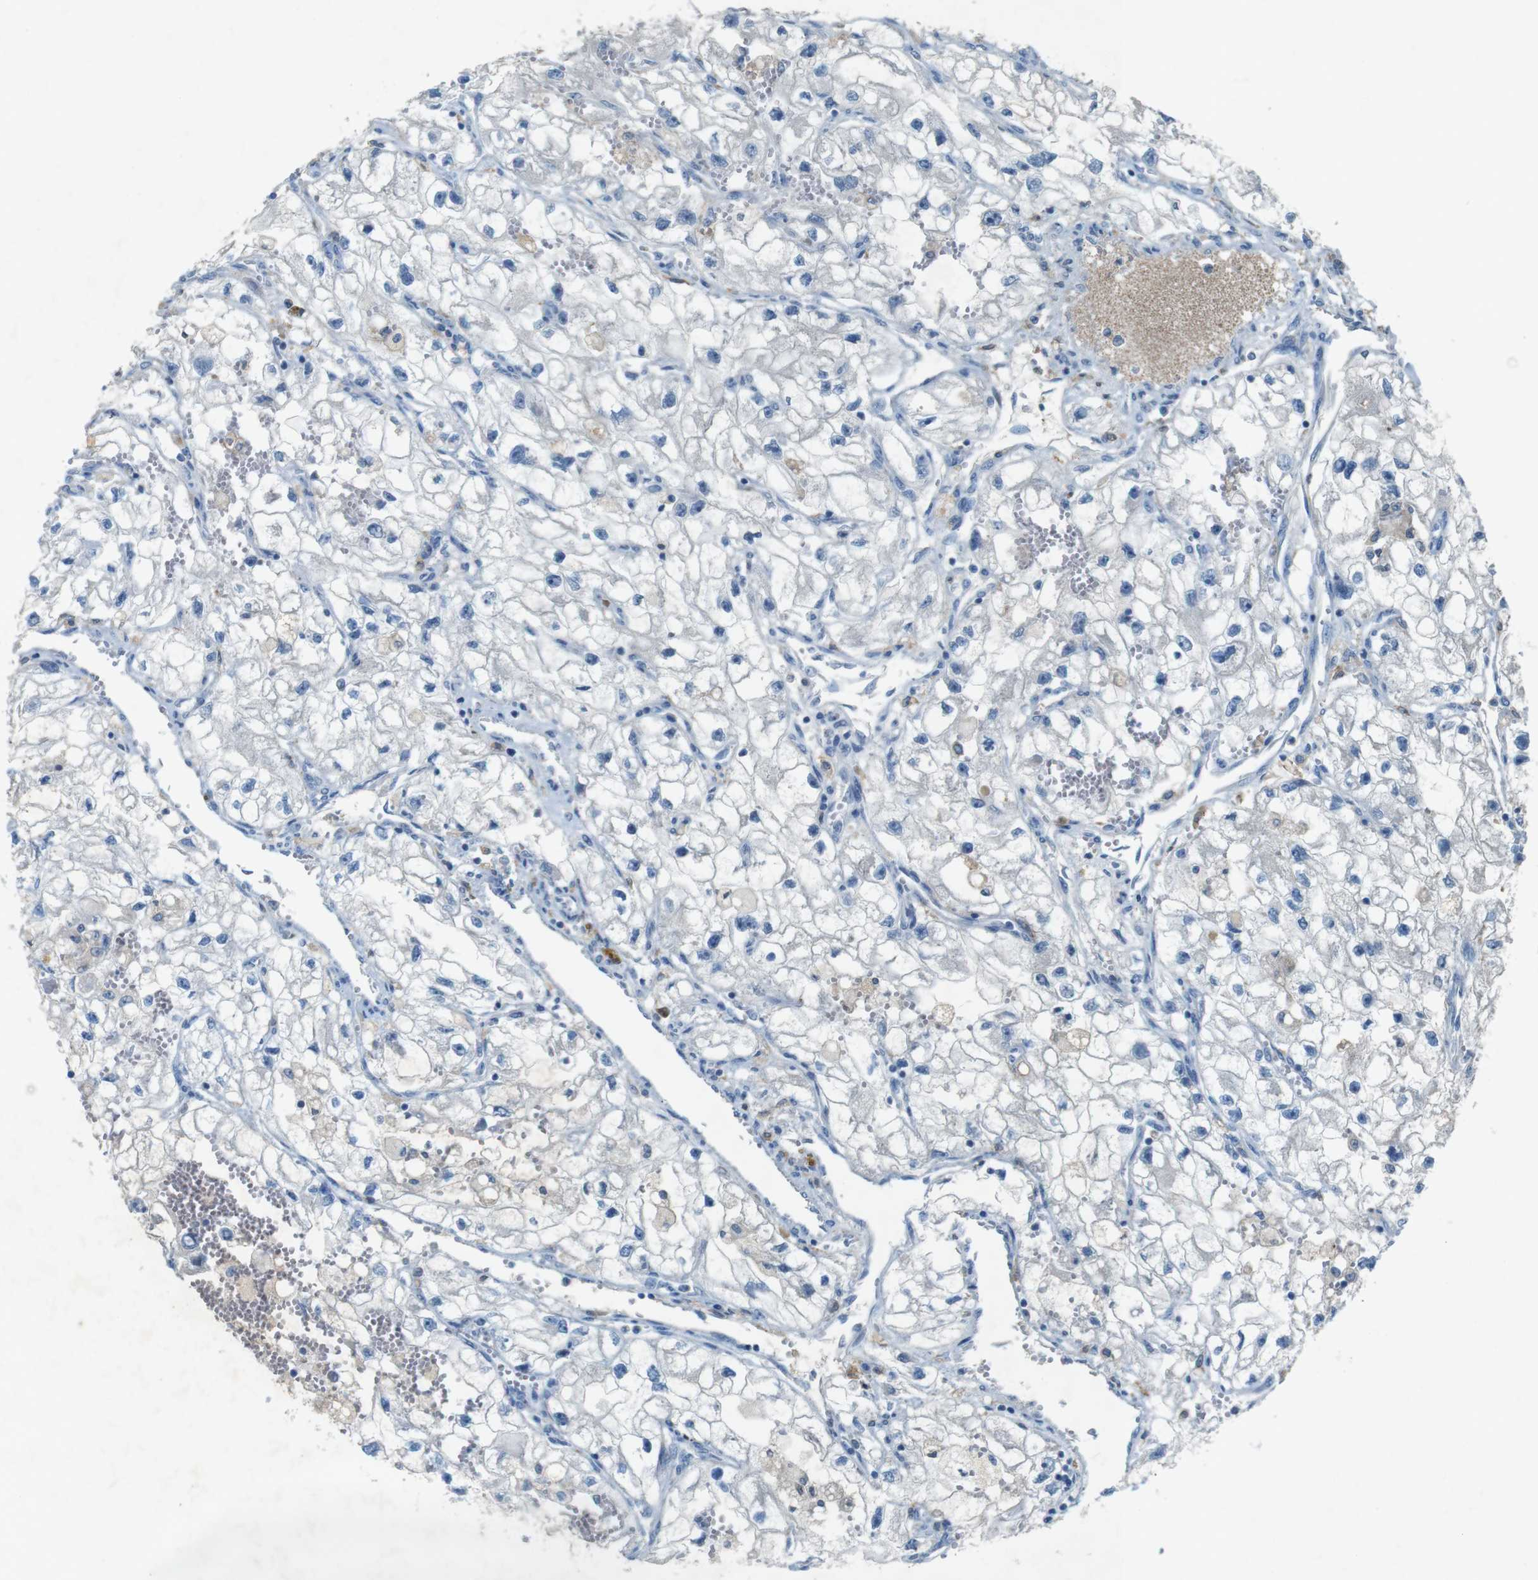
{"staining": {"intensity": "negative", "quantity": "none", "location": "none"}, "tissue": "renal cancer", "cell_type": "Tumor cells", "image_type": "cancer", "snomed": [{"axis": "morphology", "description": "Adenocarcinoma, NOS"}, {"axis": "topography", "description": "Kidney"}], "caption": "The immunohistochemistry histopathology image has no significant positivity in tumor cells of adenocarcinoma (renal) tissue. (DAB immunohistochemistry visualized using brightfield microscopy, high magnification).", "gene": "MOGAT3", "patient": {"sex": "female", "age": 70}}